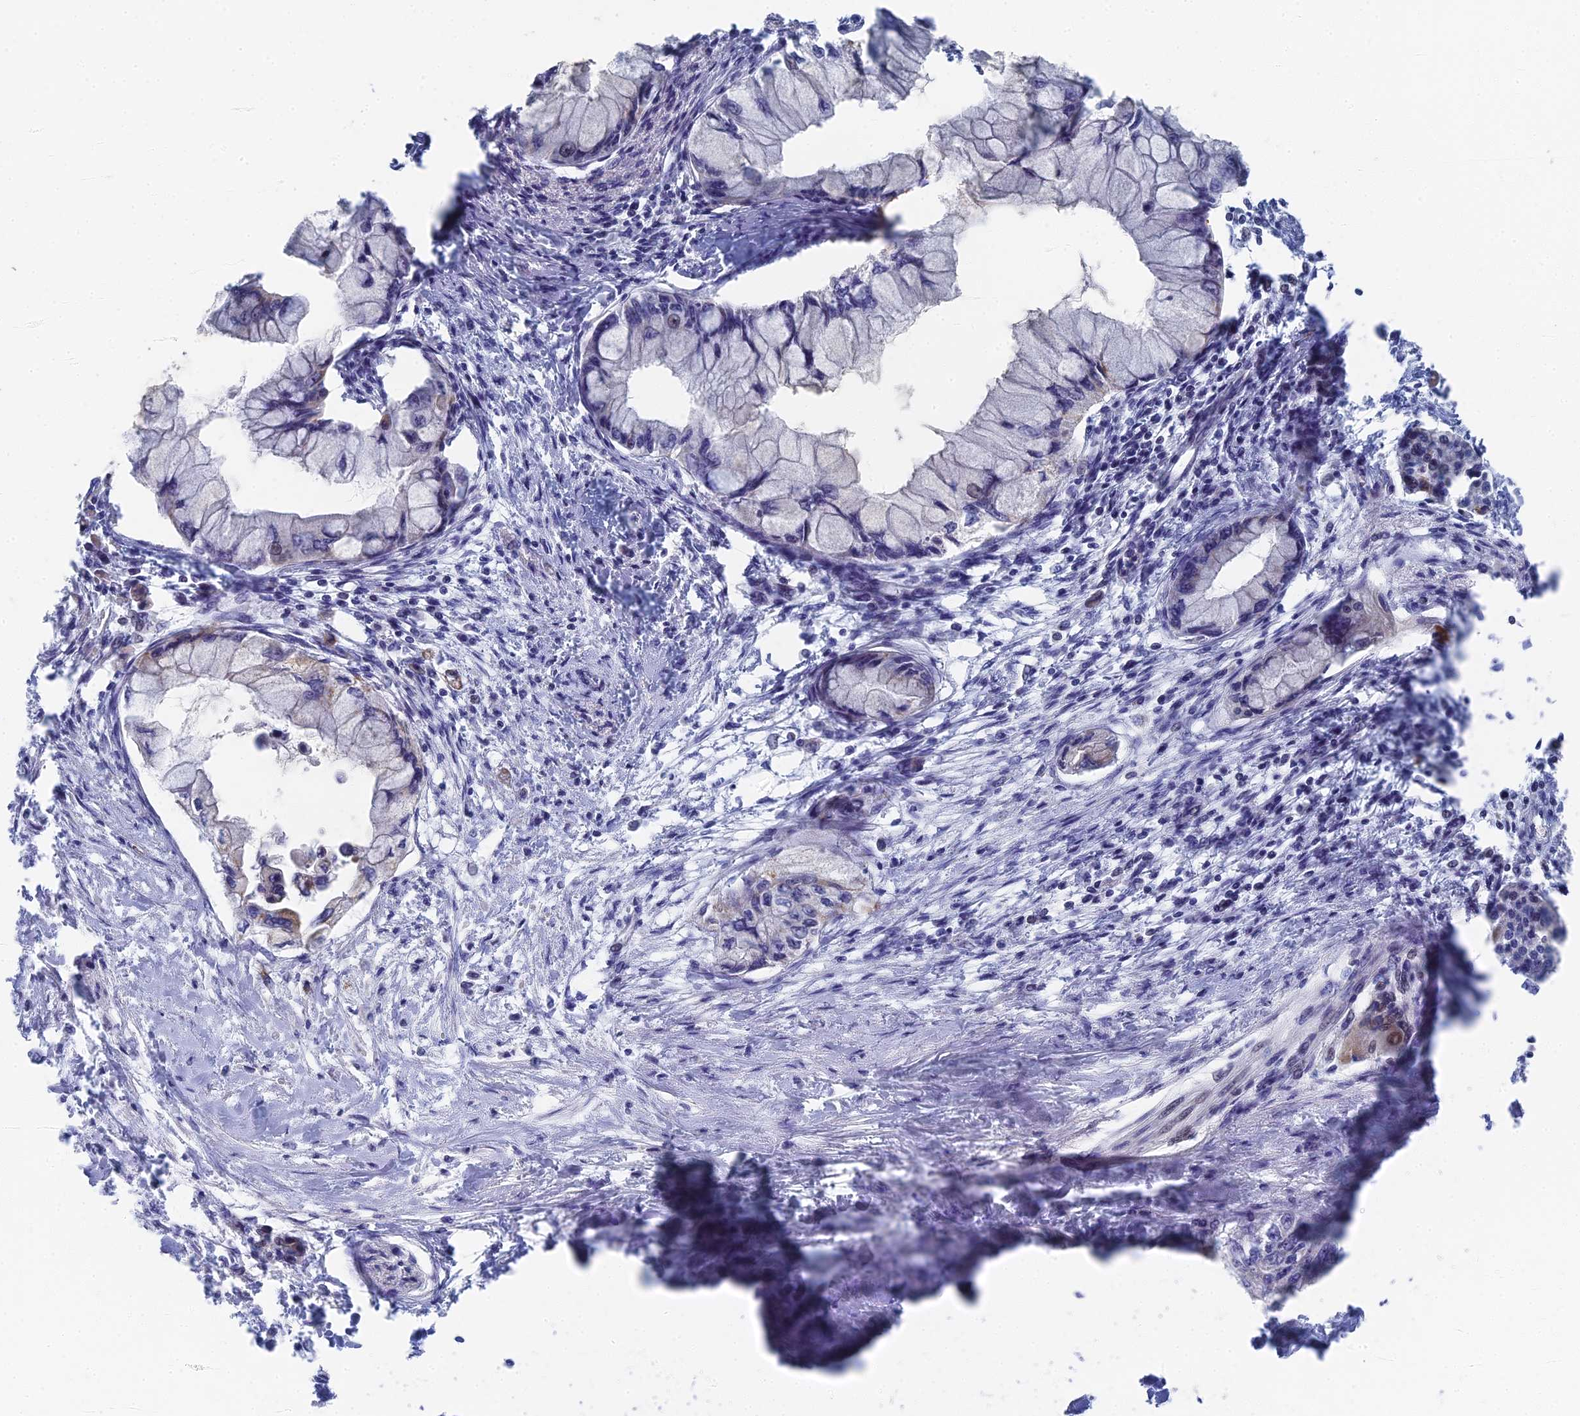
{"staining": {"intensity": "negative", "quantity": "none", "location": "none"}, "tissue": "pancreatic cancer", "cell_type": "Tumor cells", "image_type": "cancer", "snomed": [{"axis": "morphology", "description": "Adenocarcinoma, NOS"}, {"axis": "topography", "description": "Pancreas"}], "caption": "IHC micrograph of neoplastic tissue: pancreatic cancer stained with DAB demonstrates no significant protein expression in tumor cells.", "gene": "HIGD1A", "patient": {"sex": "male", "age": 48}}